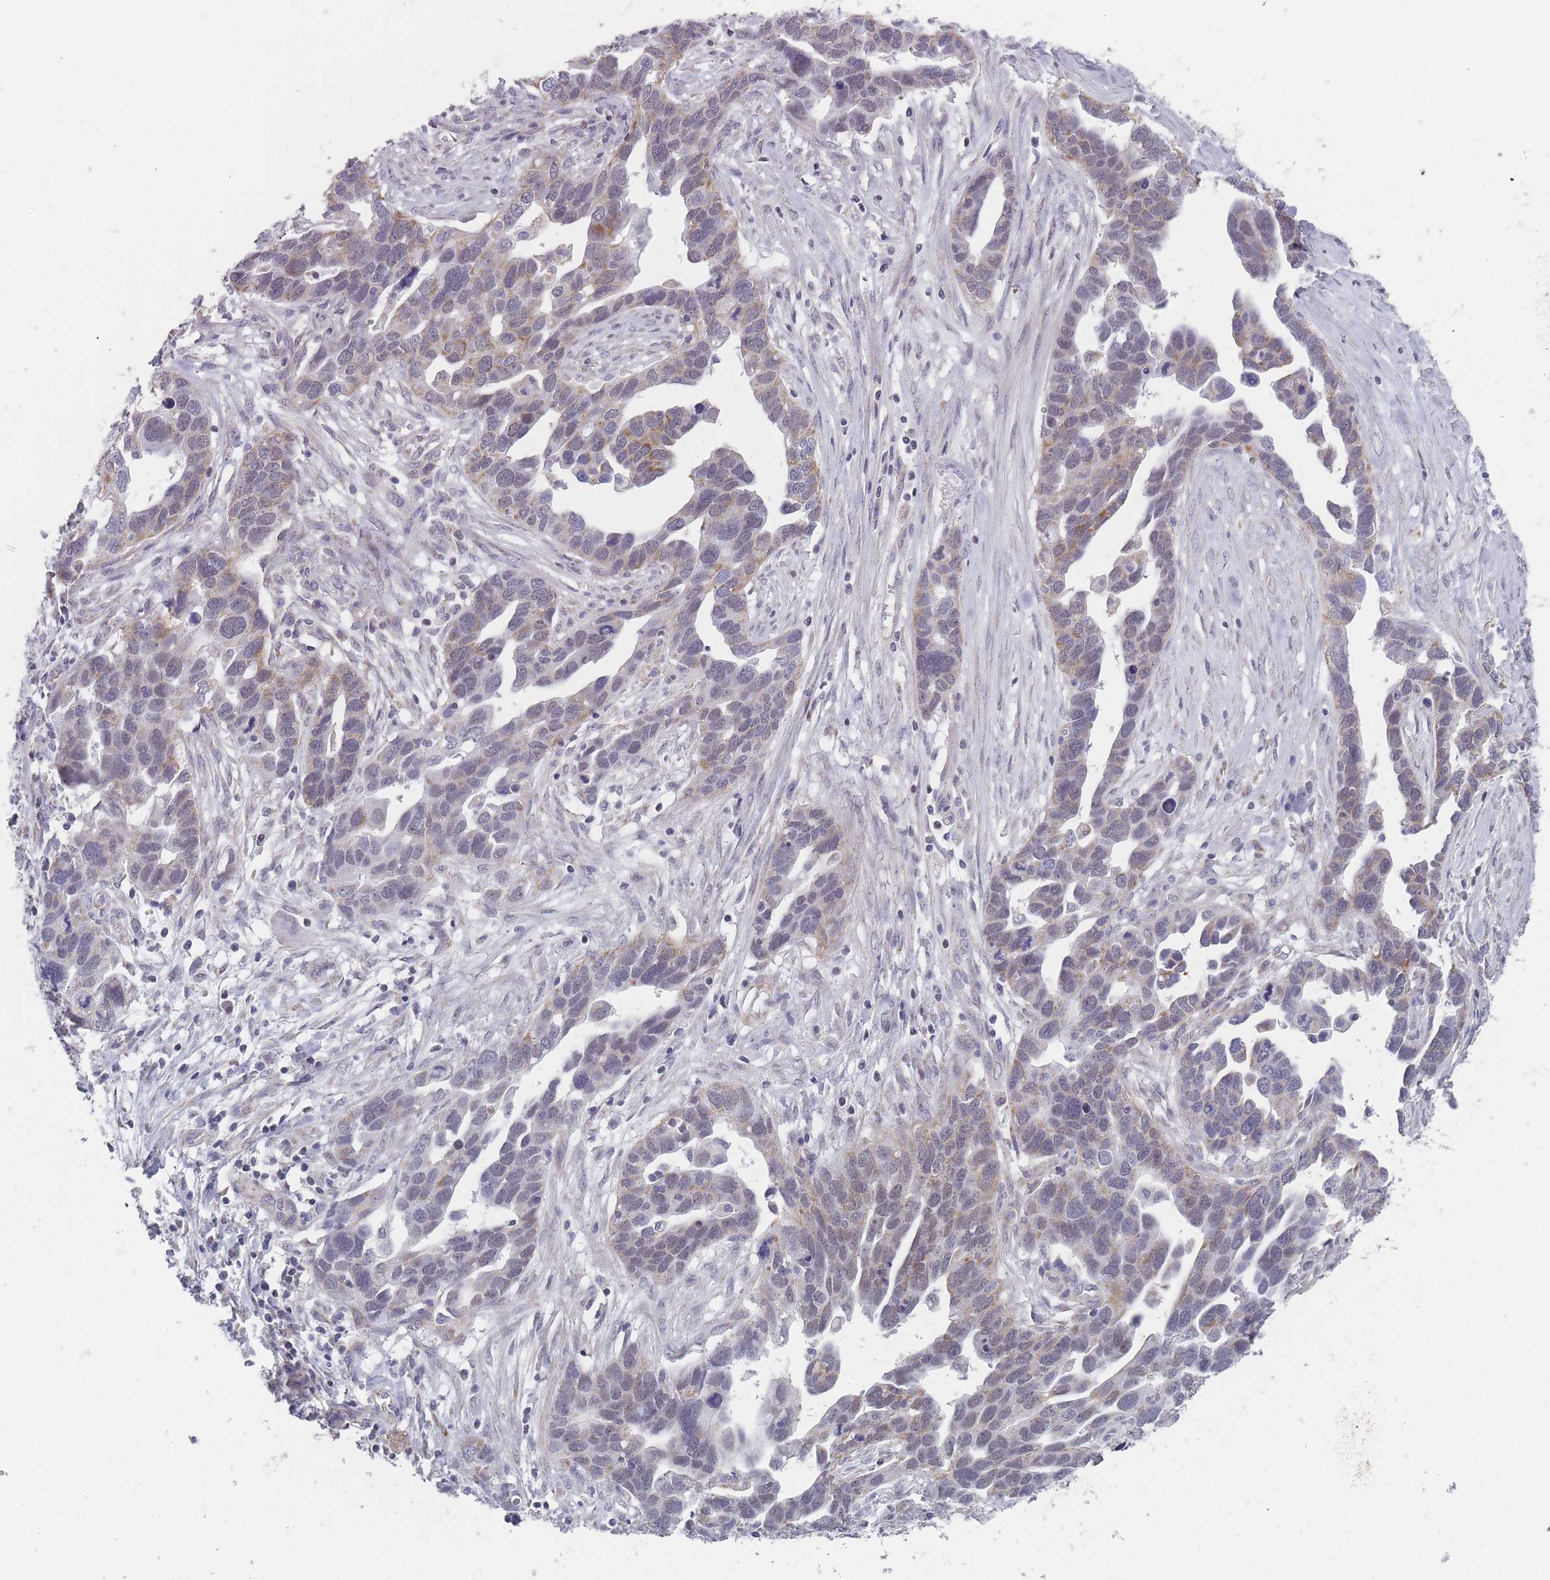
{"staining": {"intensity": "weak", "quantity": "<25%", "location": "nuclear"}, "tissue": "ovarian cancer", "cell_type": "Tumor cells", "image_type": "cancer", "snomed": [{"axis": "morphology", "description": "Cystadenocarcinoma, serous, NOS"}, {"axis": "topography", "description": "Ovary"}], "caption": "High power microscopy micrograph of an immunohistochemistry image of serous cystadenocarcinoma (ovarian), revealing no significant staining in tumor cells.", "gene": "ZBTB24", "patient": {"sex": "female", "age": 54}}